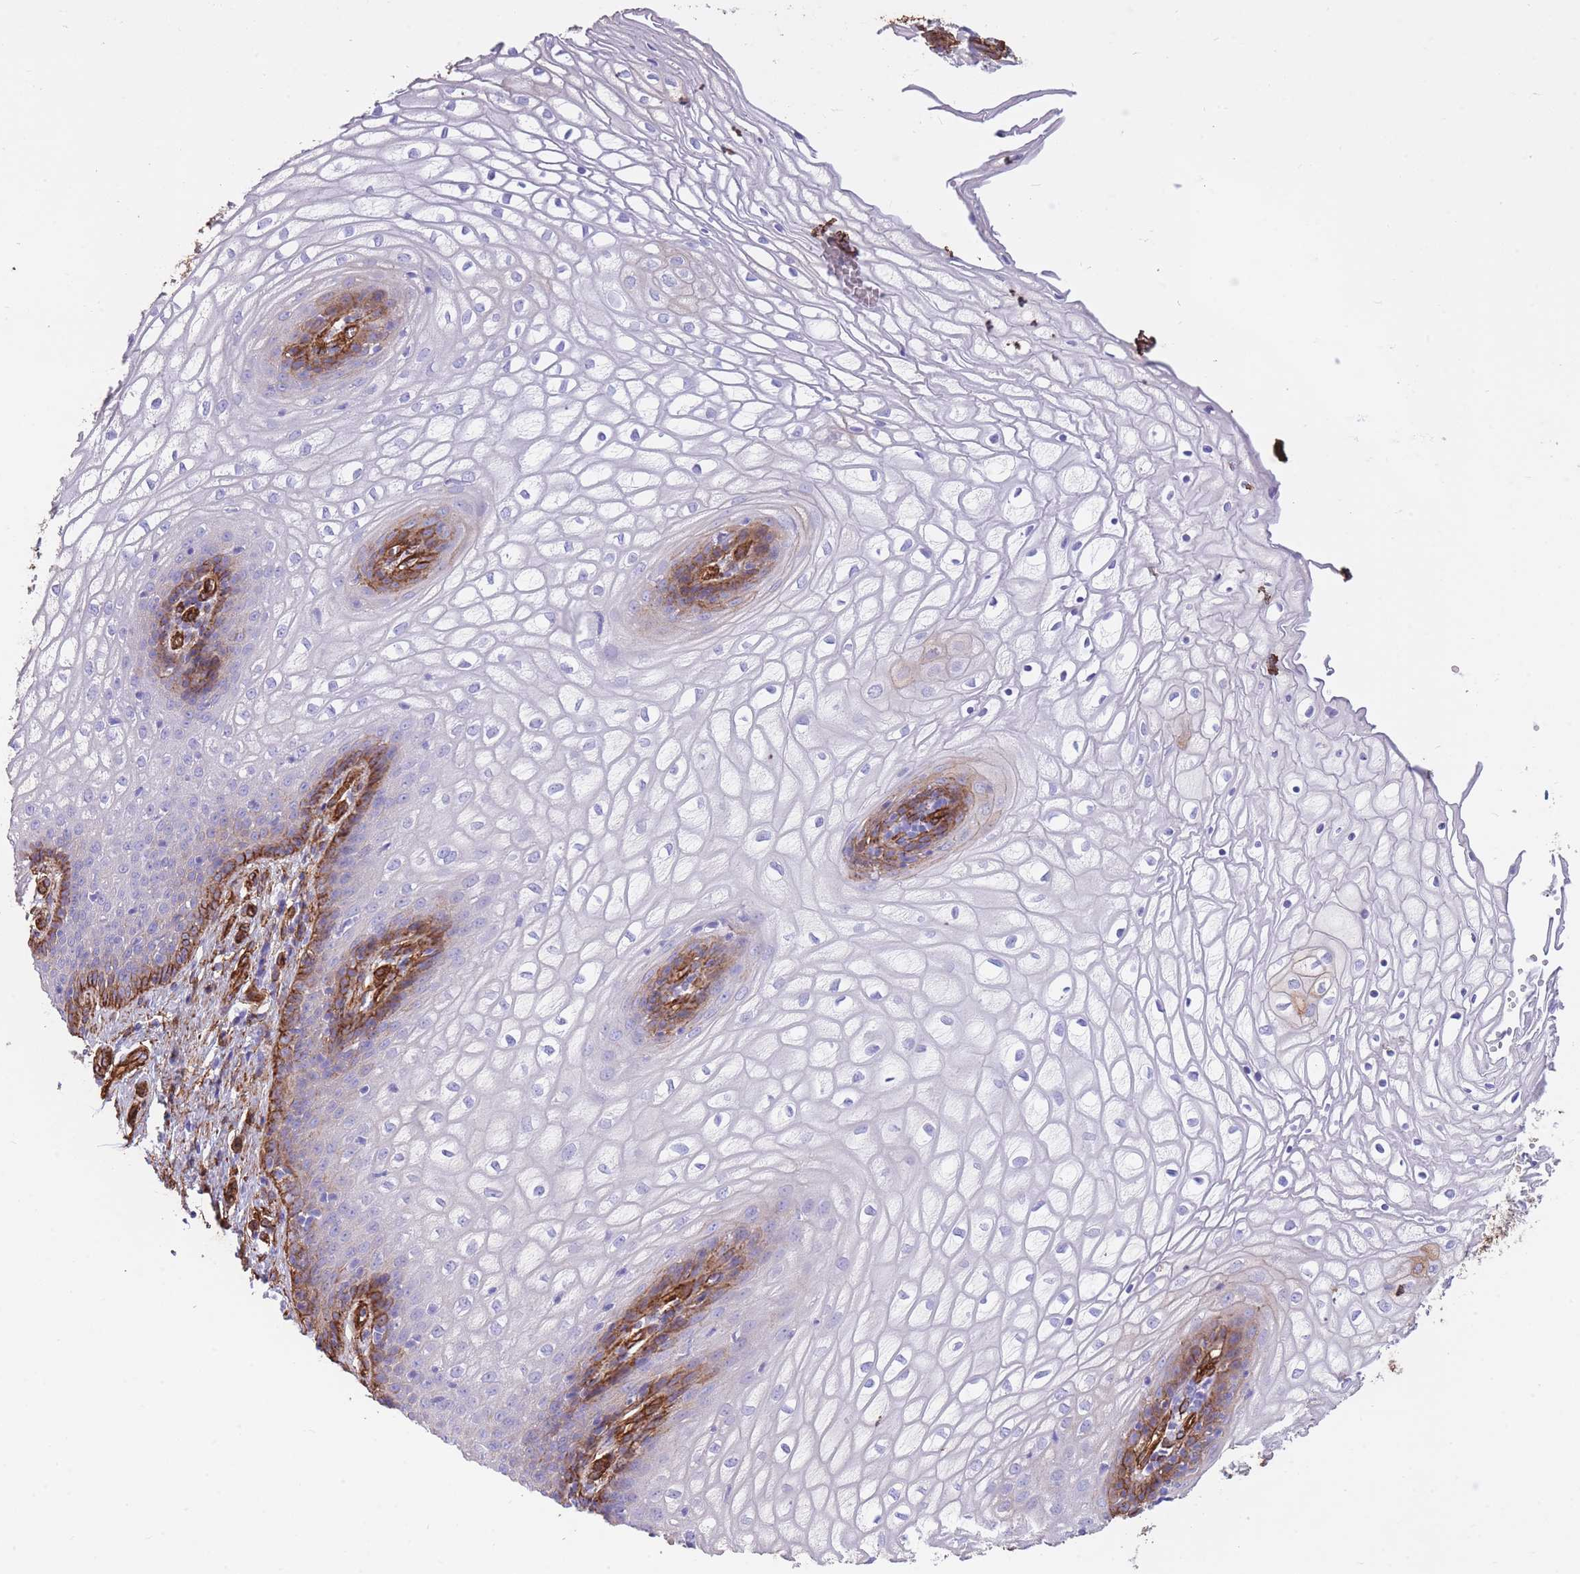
{"staining": {"intensity": "moderate", "quantity": "<25%", "location": "cytoplasmic/membranous"}, "tissue": "vagina", "cell_type": "Squamous epithelial cells", "image_type": "normal", "snomed": [{"axis": "morphology", "description": "Normal tissue, NOS"}, {"axis": "topography", "description": "Vagina"}], "caption": "Squamous epithelial cells show moderate cytoplasmic/membranous expression in approximately <25% of cells in unremarkable vagina.", "gene": "CAVIN1", "patient": {"sex": "female", "age": 34}}